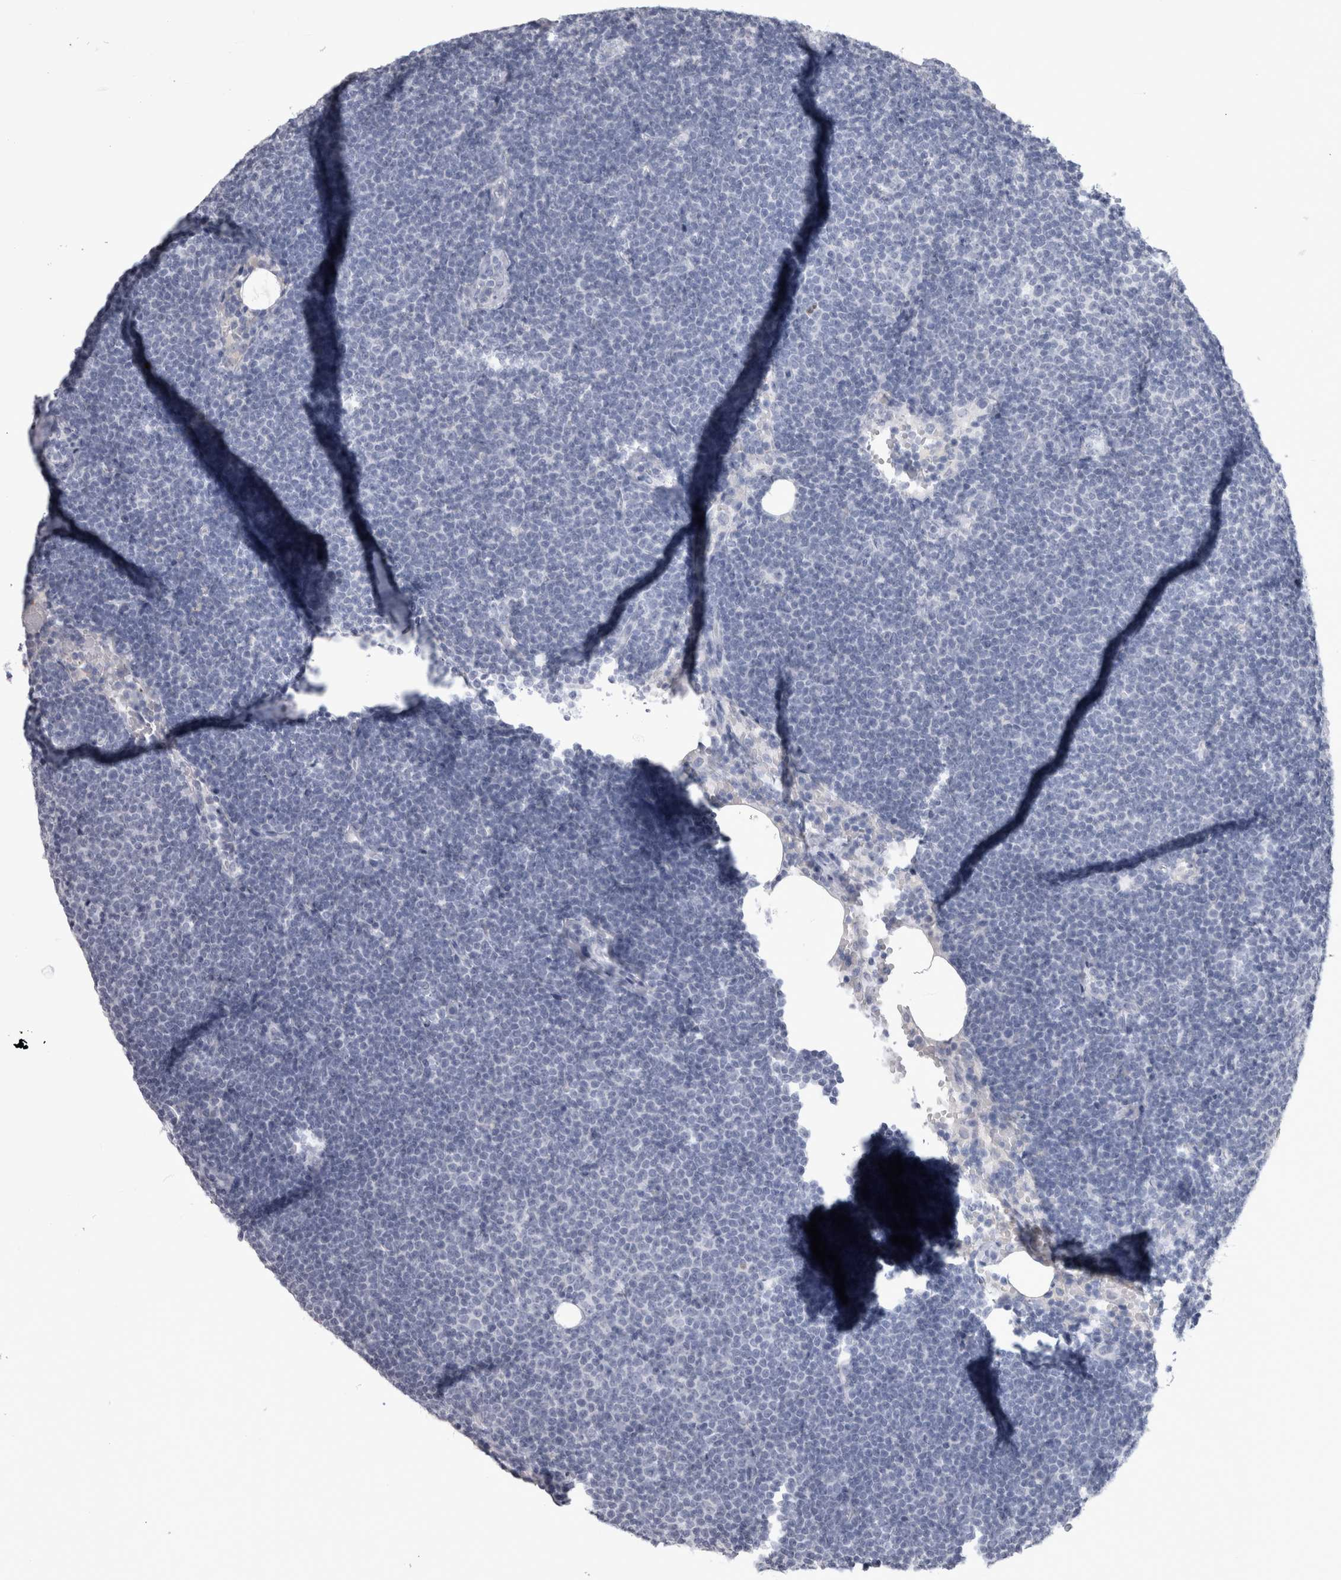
{"staining": {"intensity": "negative", "quantity": "none", "location": "none"}, "tissue": "lymphoma", "cell_type": "Tumor cells", "image_type": "cancer", "snomed": [{"axis": "morphology", "description": "Malignant lymphoma, non-Hodgkin's type, Low grade"}, {"axis": "topography", "description": "Lymph node"}], "caption": "An immunohistochemistry image of lymphoma is shown. There is no staining in tumor cells of lymphoma.", "gene": "ADAM2", "patient": {"sex": "female", "age": 53}}